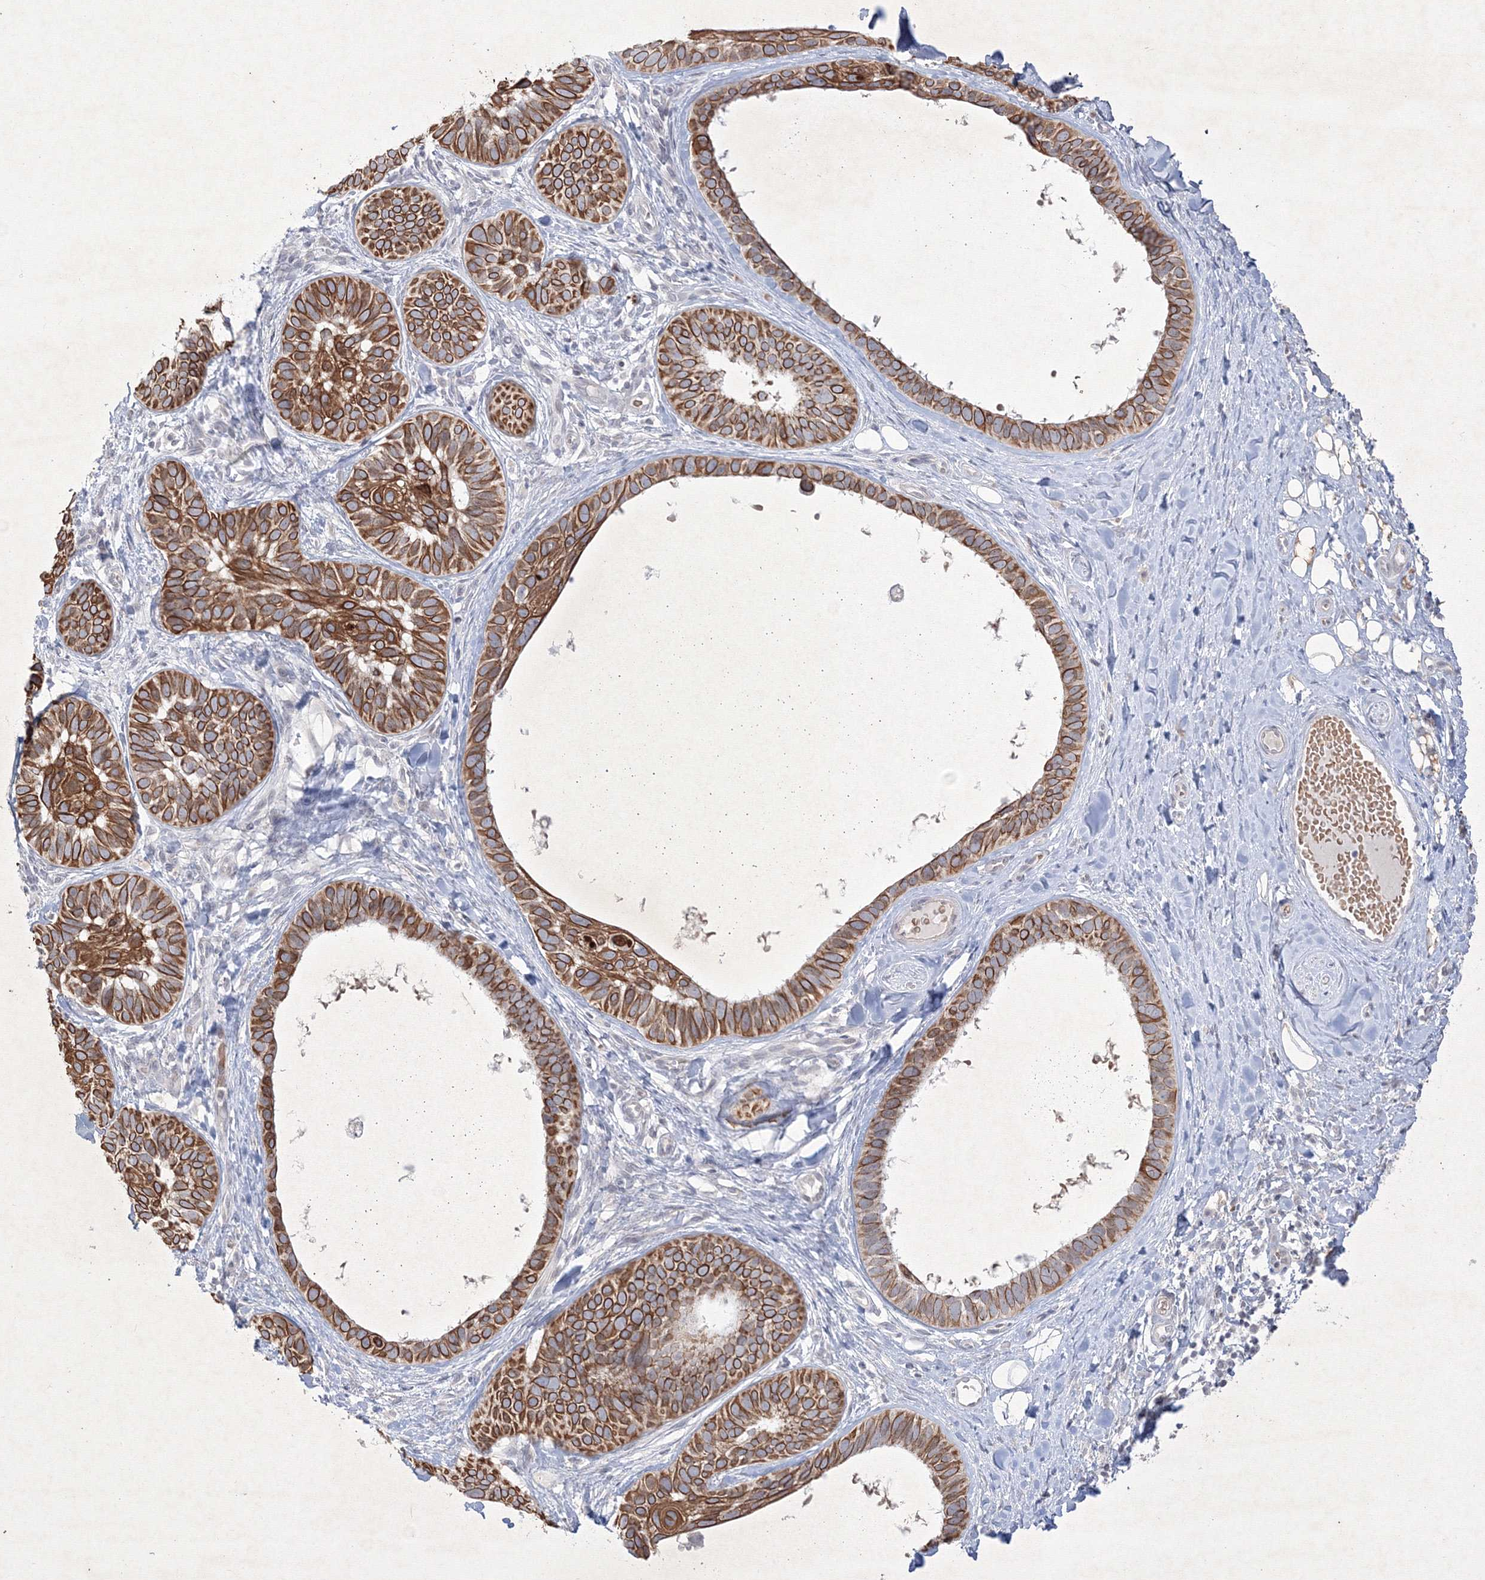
{"staining": {"intensity": "strong", "quantity": ">75%", "location": "cytoplasmic/membranous"}, "tissue": "skin cancer", "cell_type": "Tumor cells", "image_type": "cancer", "snomed": [{"axis": "morphology", "description": "Basal cell carcinoma"}, {"axis": "topography", "description": "Skin"}], "caption": "The histopathology image displays a brown stain indicating the presence of a protein in the cytoplasmic/membranous of tumor cells in skin cancer. (DAB (3,3'-diaminobenzidine) IHC, brown staining for protein, blue staining for nuclei).", "gene": "NXPE3", "patient": {"sex": "male", "age": 62}}